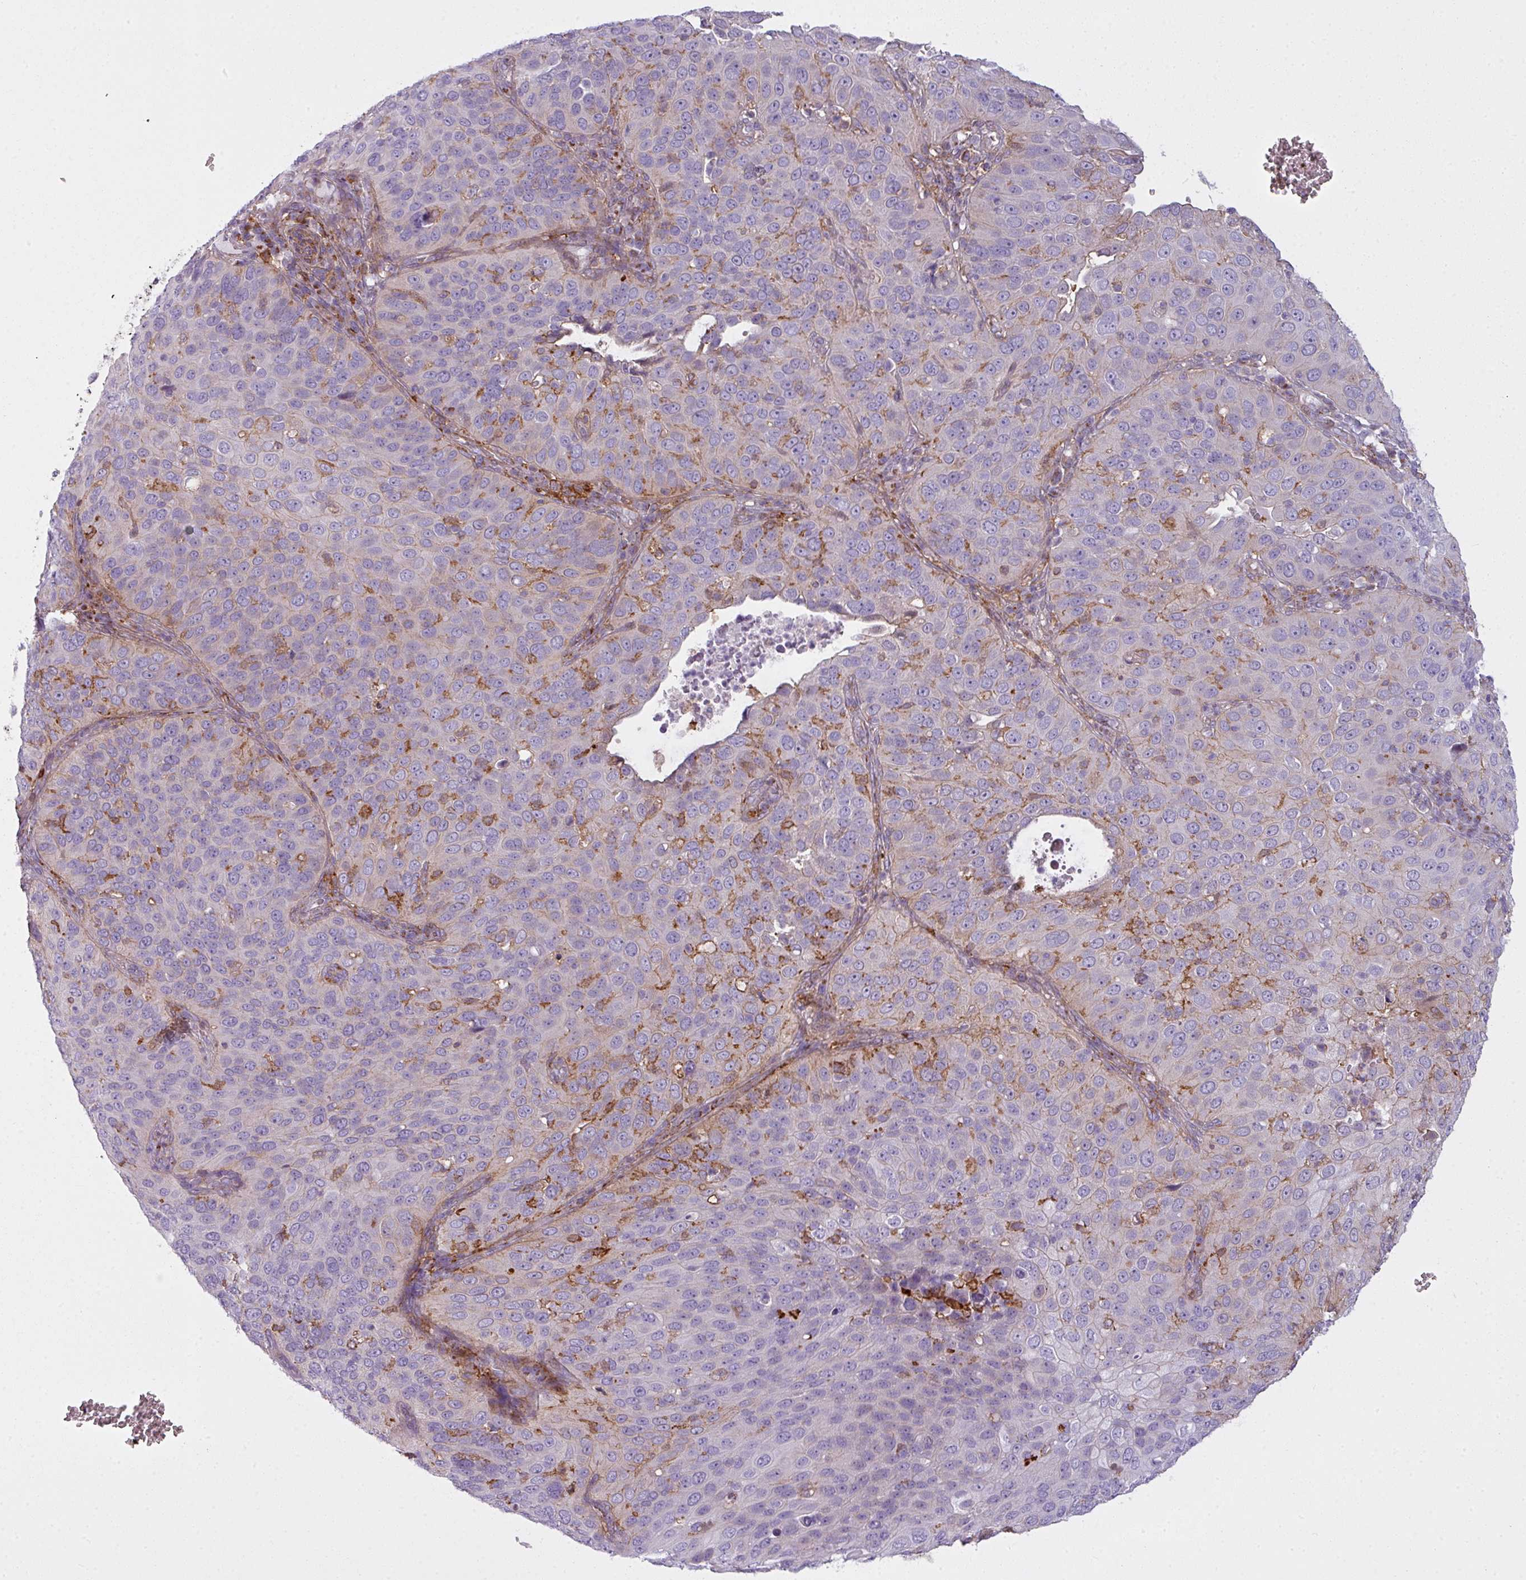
{"staining": {"intensity": "moderate", "quantity": "25%-75%", "location": "cytoplasmic/membranous"}, "tissue": "cervical cancer", "cell_type": "Tumor cells", "image_type": "cancer", "snomed": [{"axis": "morphology", "description": "Squamous cell carcinoma, NOS"}, {"axis": "topography", "description": "Cervix"}], "caption": "Immunohistochemical staining of human squamous cell carcinoma (cervical) displays medium levels of moderate cytoplasmic/membranous protein positivity in about 25%-75% of tumor cells.", "gene": "COL8A1", "patient": {"sex": "female", "age": 36}}